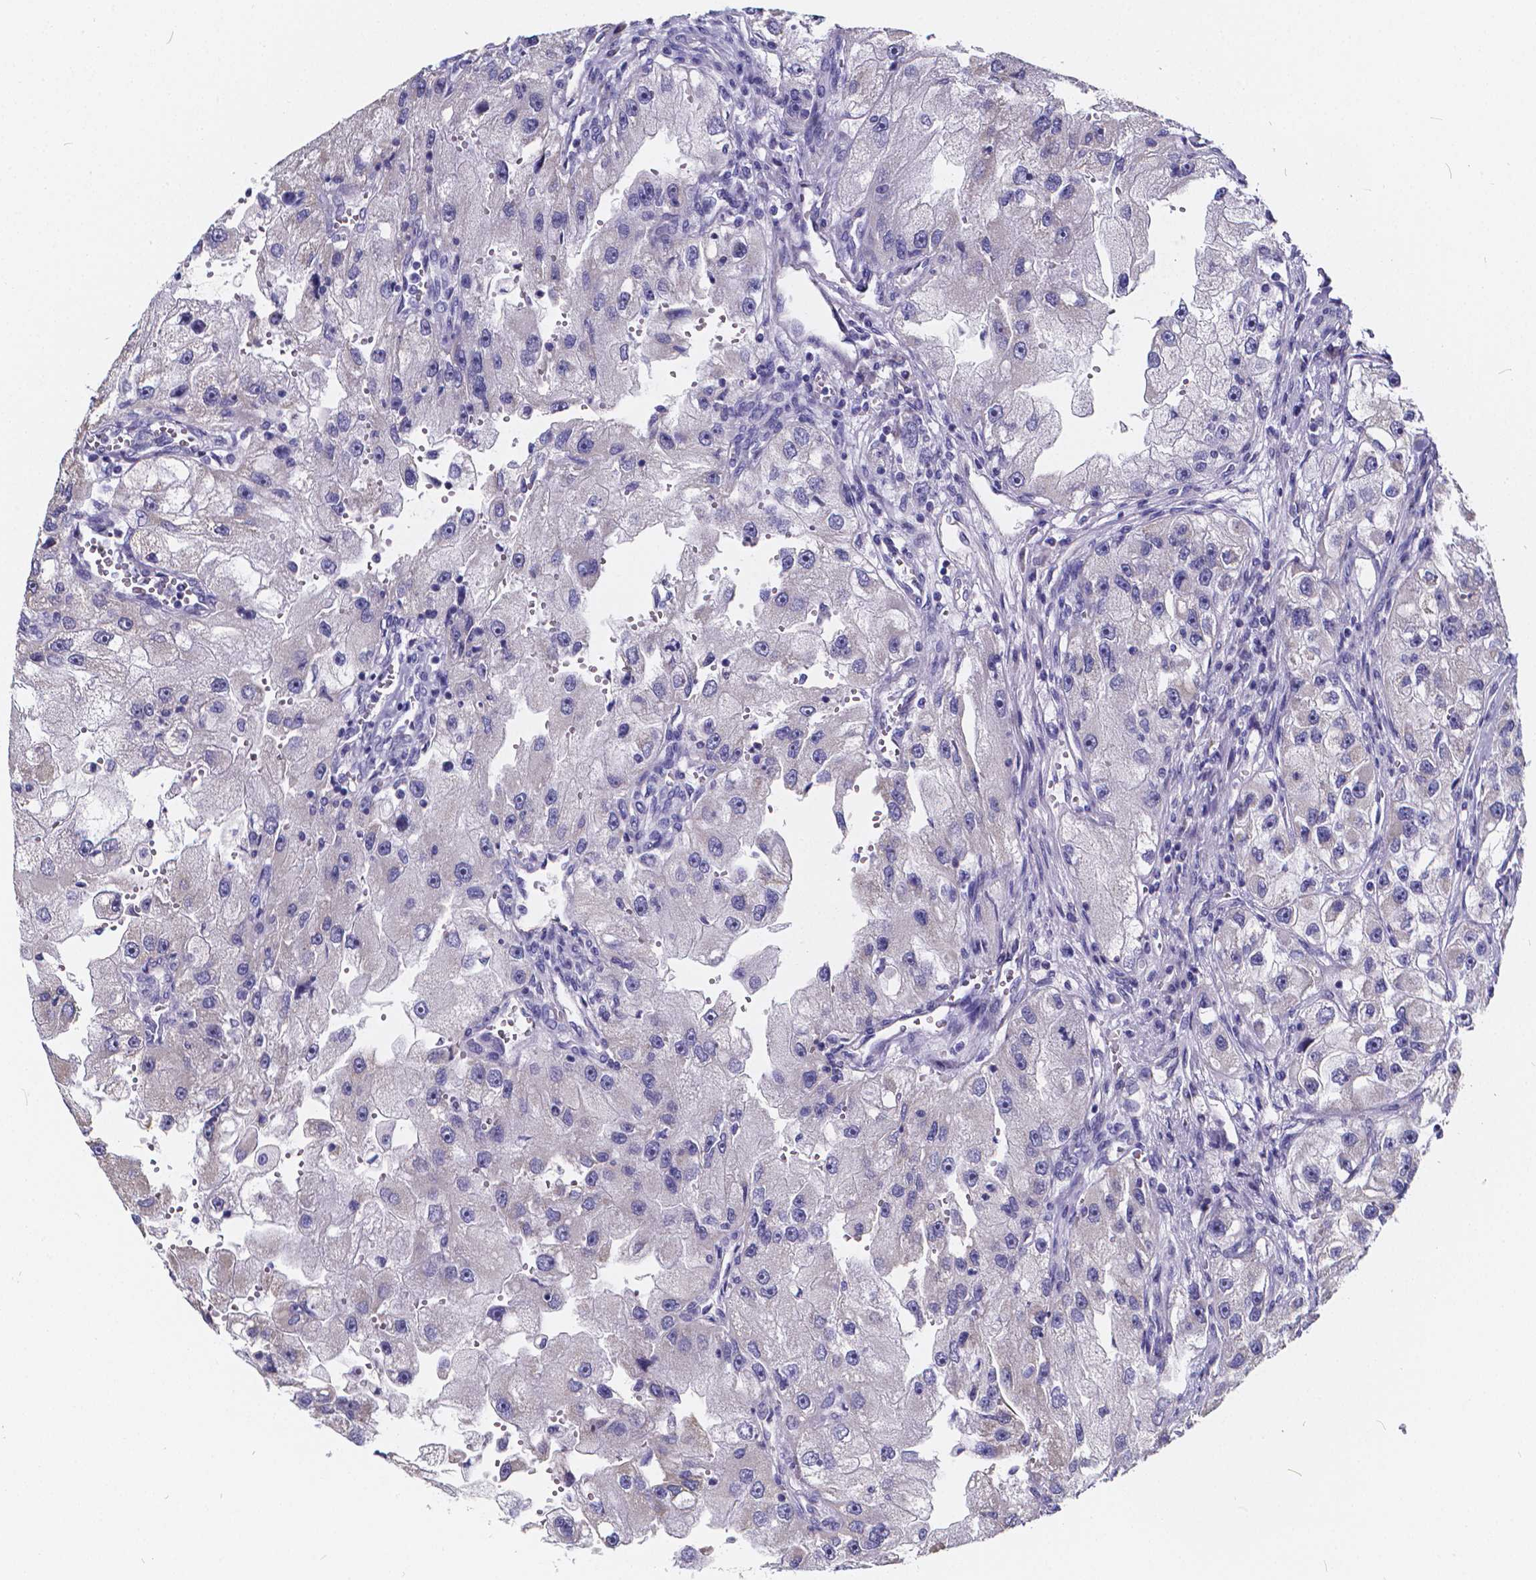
{"staining": {"intensity": "negative", "quantity": "none", "location": "none"}, "tissue": "renal cancer", "cell_type": "Tumor cells", "image_type": "cancer", "snomed": [{"axis": "morphology", "description": "Adenocarcinoma, NOS"}, {"axis": "topography", "description": "Kidney"}], "caption": "This image is of renal cancer (adenocarcinoma) stained with IHC to label a protein in brown with the nuclei are counter-stained blue. There is no expression in tumor cells. The staining was performed using DAB (3,3'-diaminobenzidine) to visualize the protein expression in brown, while the nuclei were stained in blue with hematoxylin (Magnification: 20x).", "gene": "SPEF2", "patient": {"sex": "male", "age": 63}}